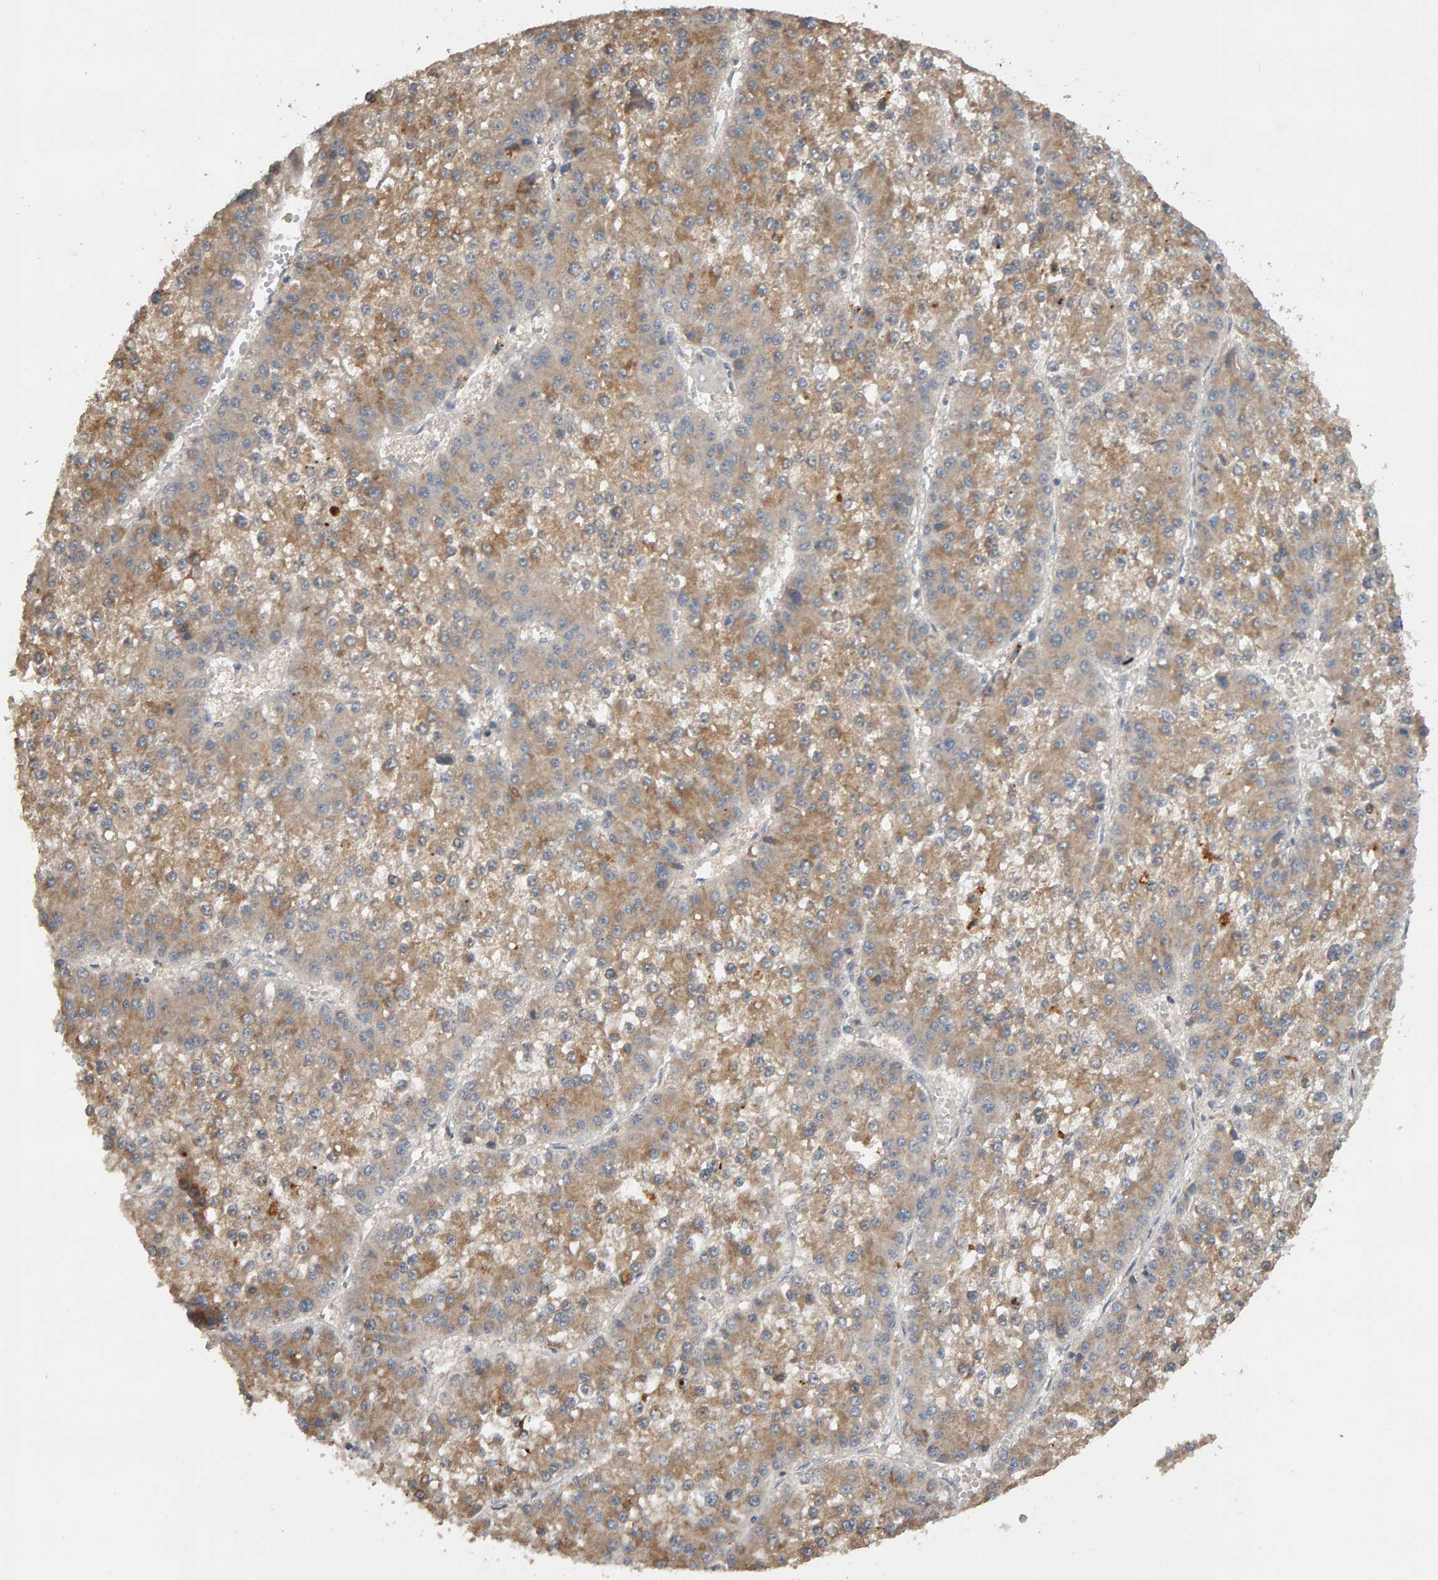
{"staining": {"intensity": "moderate", "quantity": "25%-75%", "location": "cytoplasmic/membranous"}, "tissue": "liver cancer", "cell_type": "Tumor cells", "image_type": "cancer", "snomed": [{"axis": "morphology", "description": "Carcinoma, Hepatocellular, NOS"}, {"axis": "topography", "description": "Liver"}], "caption": "IHC histopathology image of neoplastic tissue: human liver cancer stained using IHC reveals medium levels of moderate protein expression localized specifically in the cytoplasmic/membranous of tumor cells, appearing as a cytoplasmic/membranous brown color.", "gene": "COASY", "patient": {"sex": "female", "age": 73}}